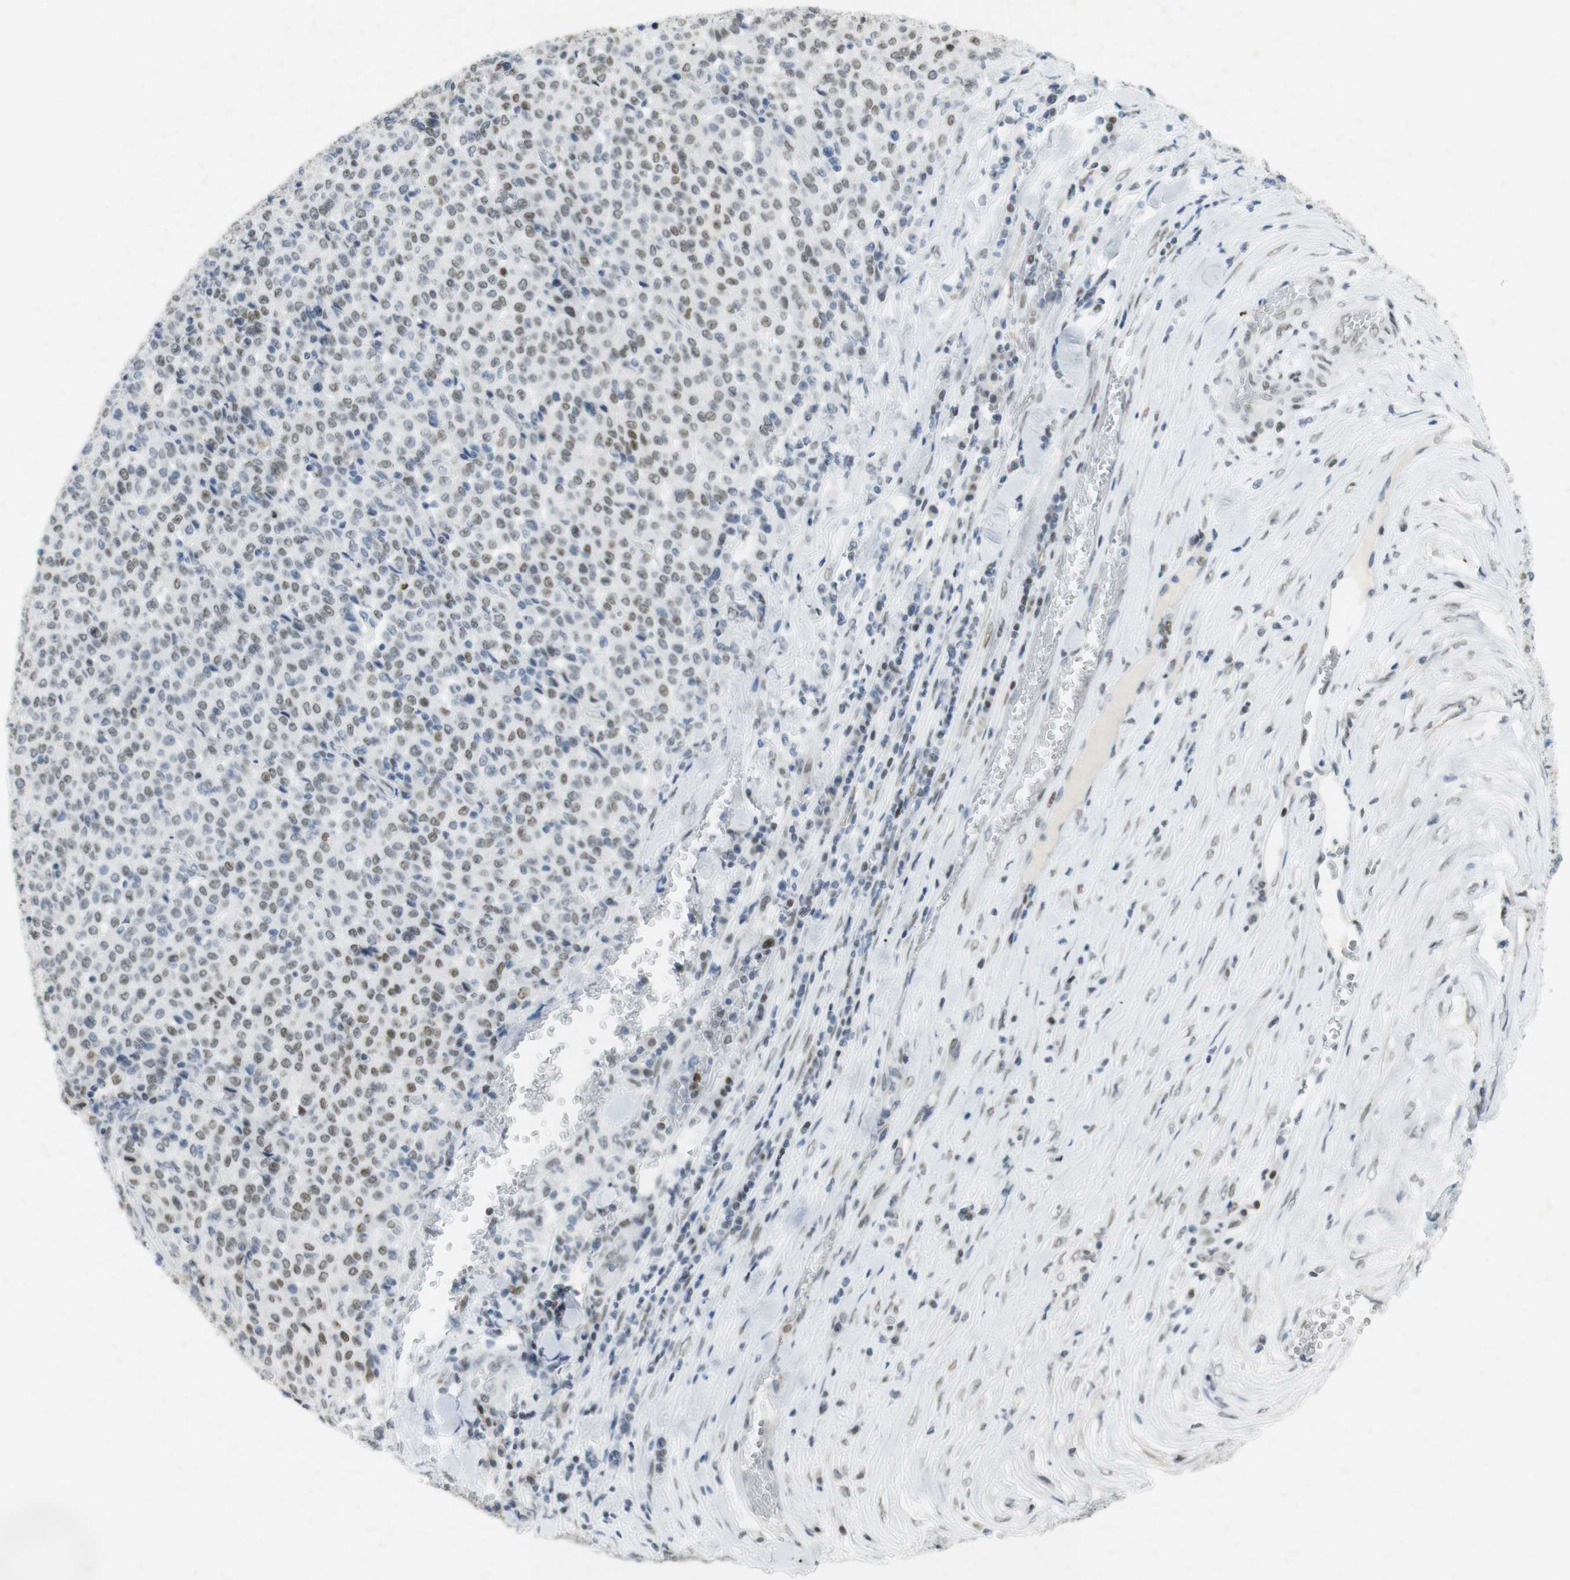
{"staining": {"intensity": "weak", "quantity": "25%-75%", "location": "nuclear"}, "tissue": "melanoma", "cell_type": "Tumor cells", "image_type": "cancer", "snomed": [{"axis": "morphology", "description": "Malignant melanoma, Metastatic site"}, {"axis": "topography", "description": "Pancreas"}], "caption": "The photomicrograph demonstrates a brown stain indicating the presence of a protein in the nuclear of tumor cells in malignant melanoma (metastatic site). The protein of interest is shown in brown color, while the nuclei are stained blue.", "gene": "BMI1", "patient": {"sex": "female", "age": 30}}